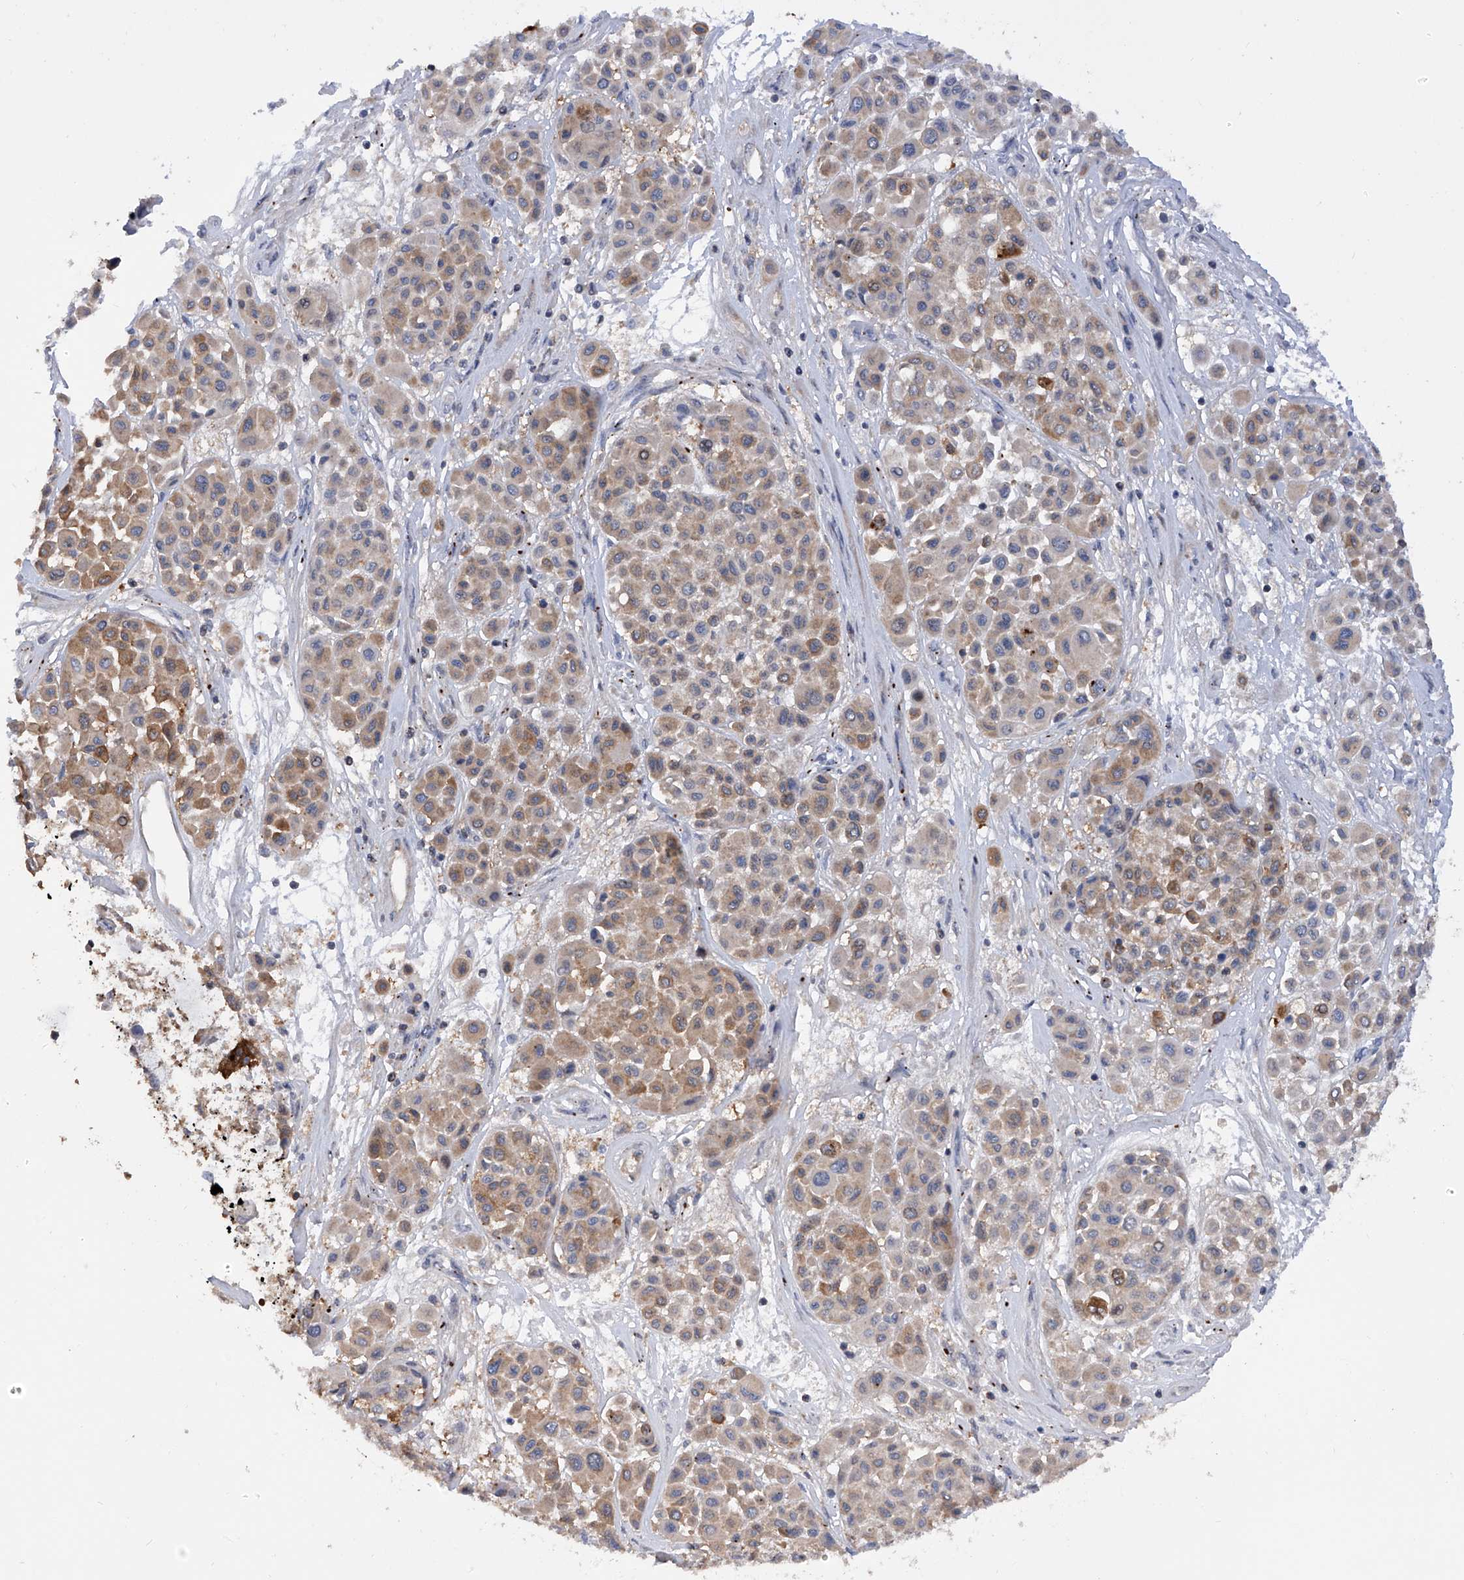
{"staining": {"intensity": "moderate", "quantity": "25%-75%", "location": "cytoplasmic/membranous"}, "tissue": "melanoma", "cell_type": "Tumor cells", "image_type": "cancer", "snomed": [{"axis": "morphology", "description": "Malignant melanoma, Metastatic site"}, {"axis": "topography", "description": "Soft tissue"}], "caption": "High-power microscopy captured an IHC photomicrograph of malignant melanoma (metastatic site), revealing moderate cytoplasmic/membranous expression in about 25%-75% of tumor cells.", "gene": "NUDT17", "patient": {"sex": "male", "age": 41}}